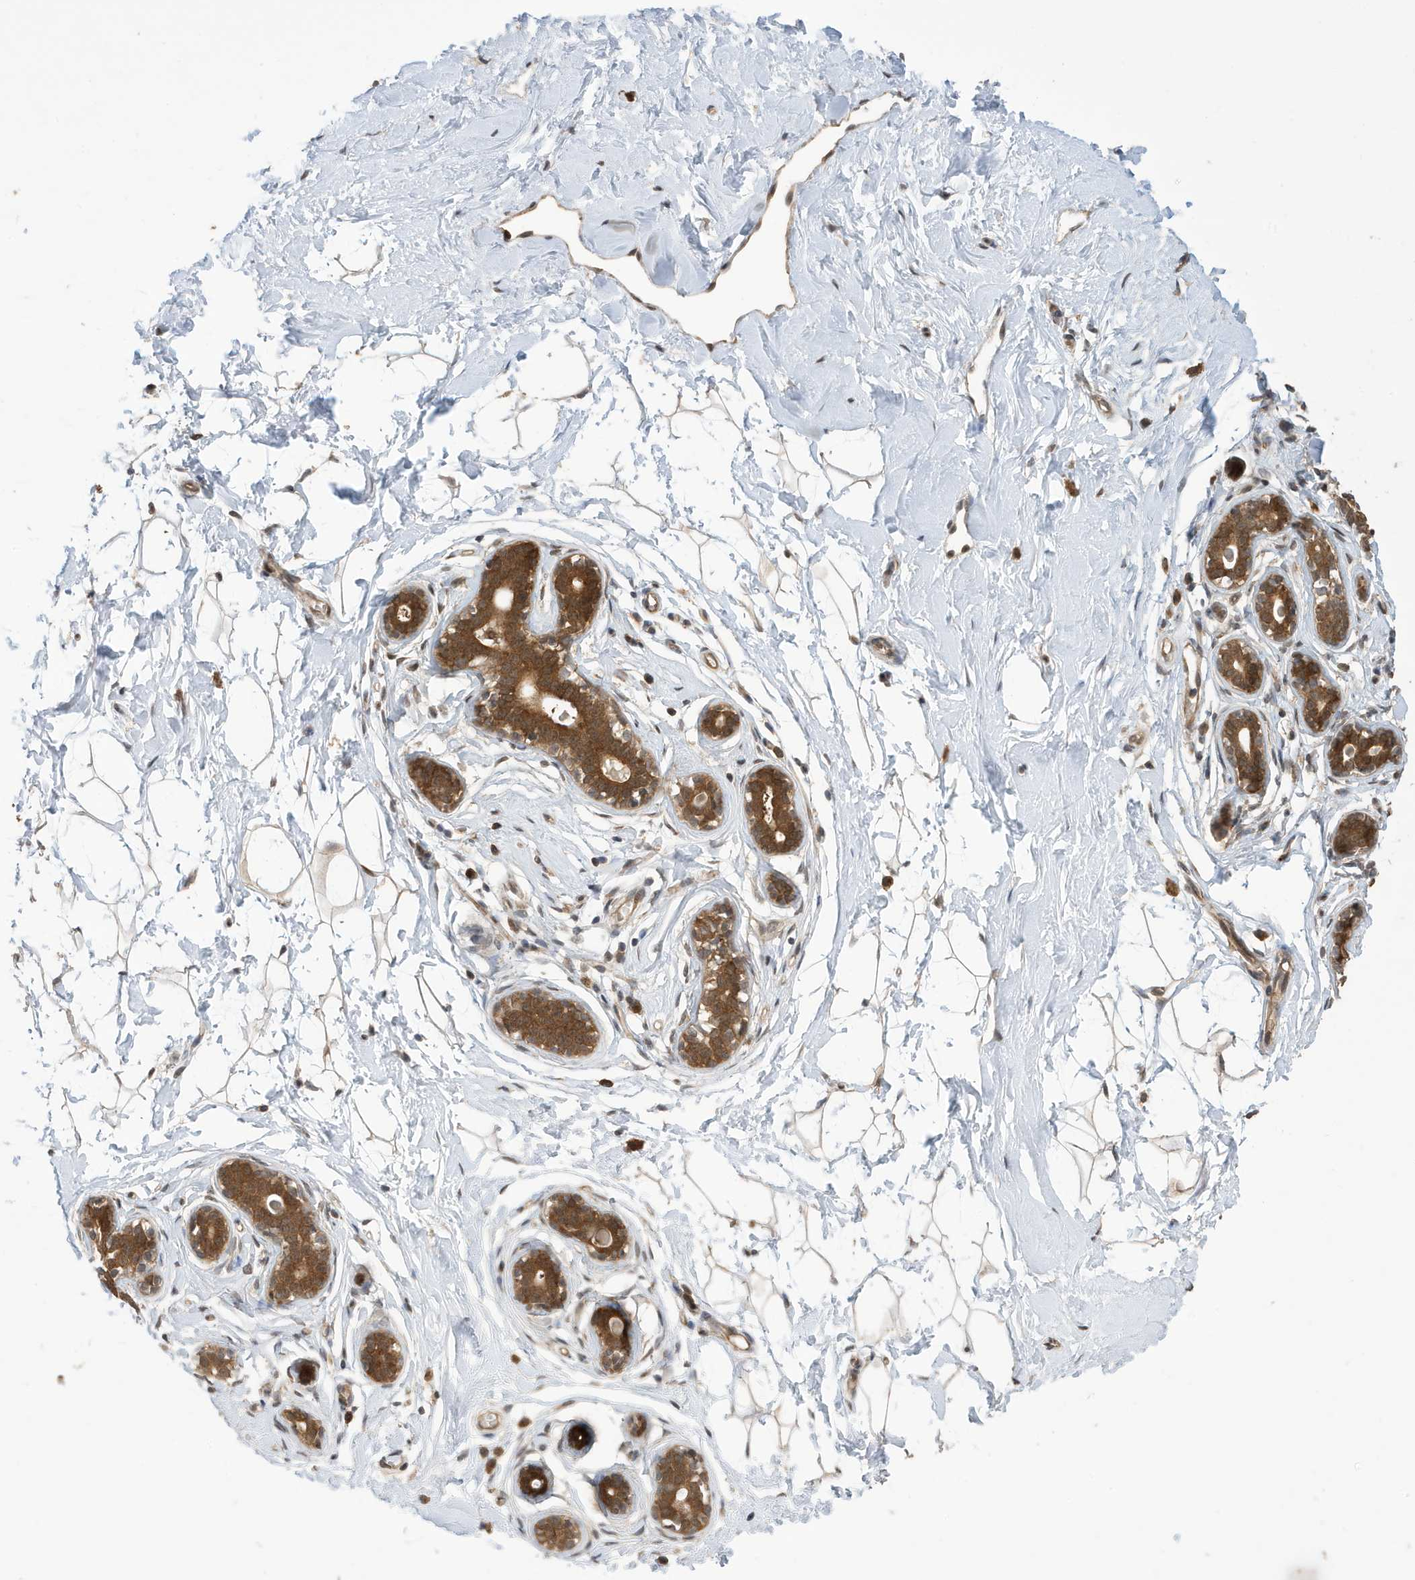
{"staining": {"intensity": "moderate", "quantity": ">75%", "location": "cytoplasmic/membranous,nuclear"}, "tissue": "breast", "cell_type": "Adipocytes", "image_type": "normal", "snomed": [{"axis": "morphology", "description": "Normal tissue, NOS"}, {"axis": "morphology", "description": "Adenoma, NOS"}, {"axis": "topography", "description": "Breast"}], "caption": "A brown stain labels moderate cytoplasmic/membranous,nuclear positivity of a protein in adipocytes of benign human breast. (Brightfield microscopy of DAB IHC at high magnification).", "gene": "UBQLN1", "patient": {"sex": "female", "age": 23}}